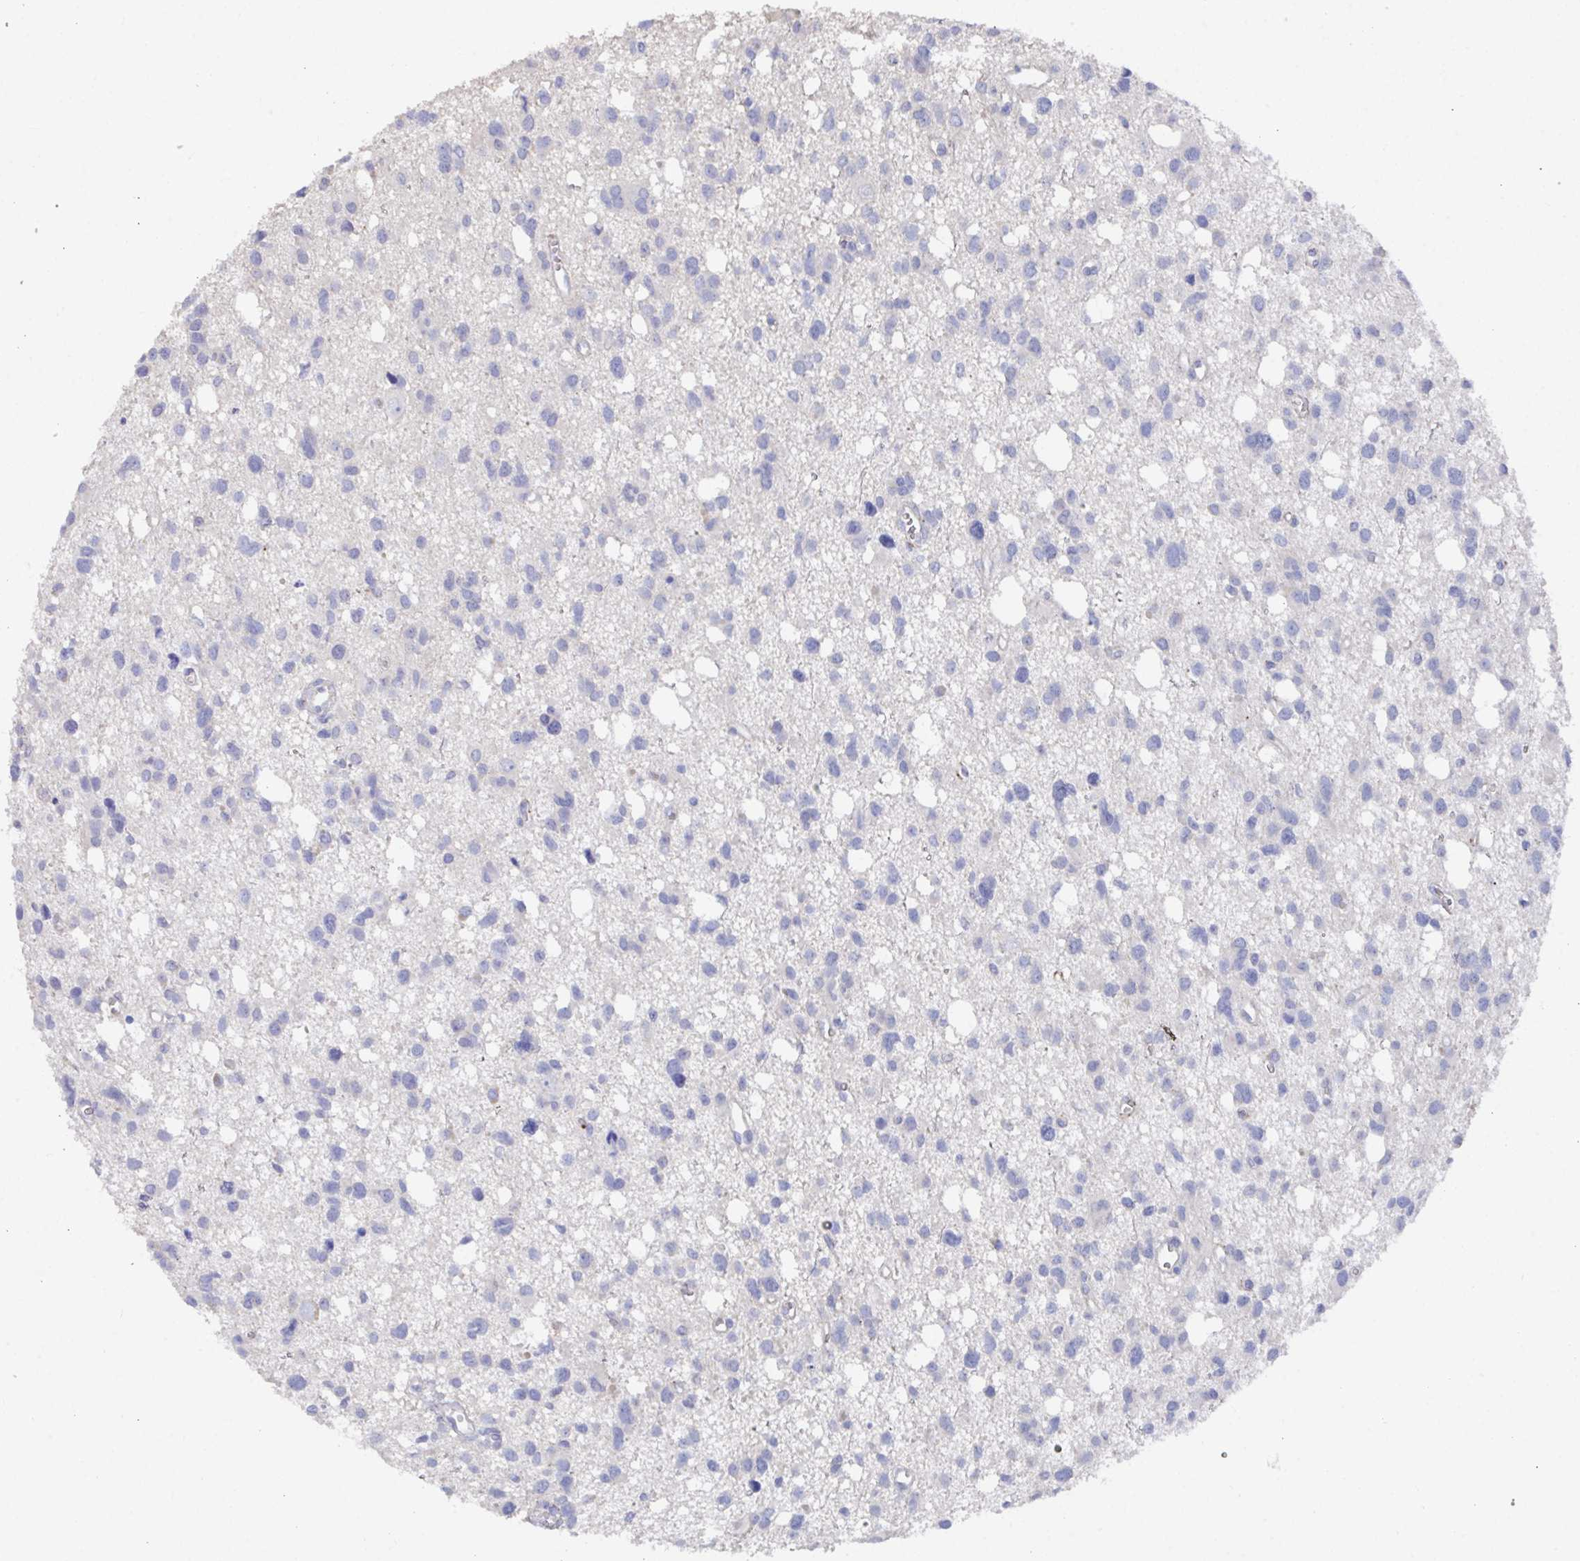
{"staining": {"intensity": "negative", "quantity": "none", "location": "none"}, "tissue": "glioma", "cell_type": "Tumor cells", "image_type": "cancer", "snomed": [{"axis": "morphology", "description": "Glioma, malignant, High grade"}, {"axis": "topography", "description": "Brain"}], "caption": "The immunohistochemistry image has no significant positivity in tumor cells of malignant glioma (high-grade) tissue.", "gene": "KCNK5", "patient": {"sex": "male", "age": 23}}